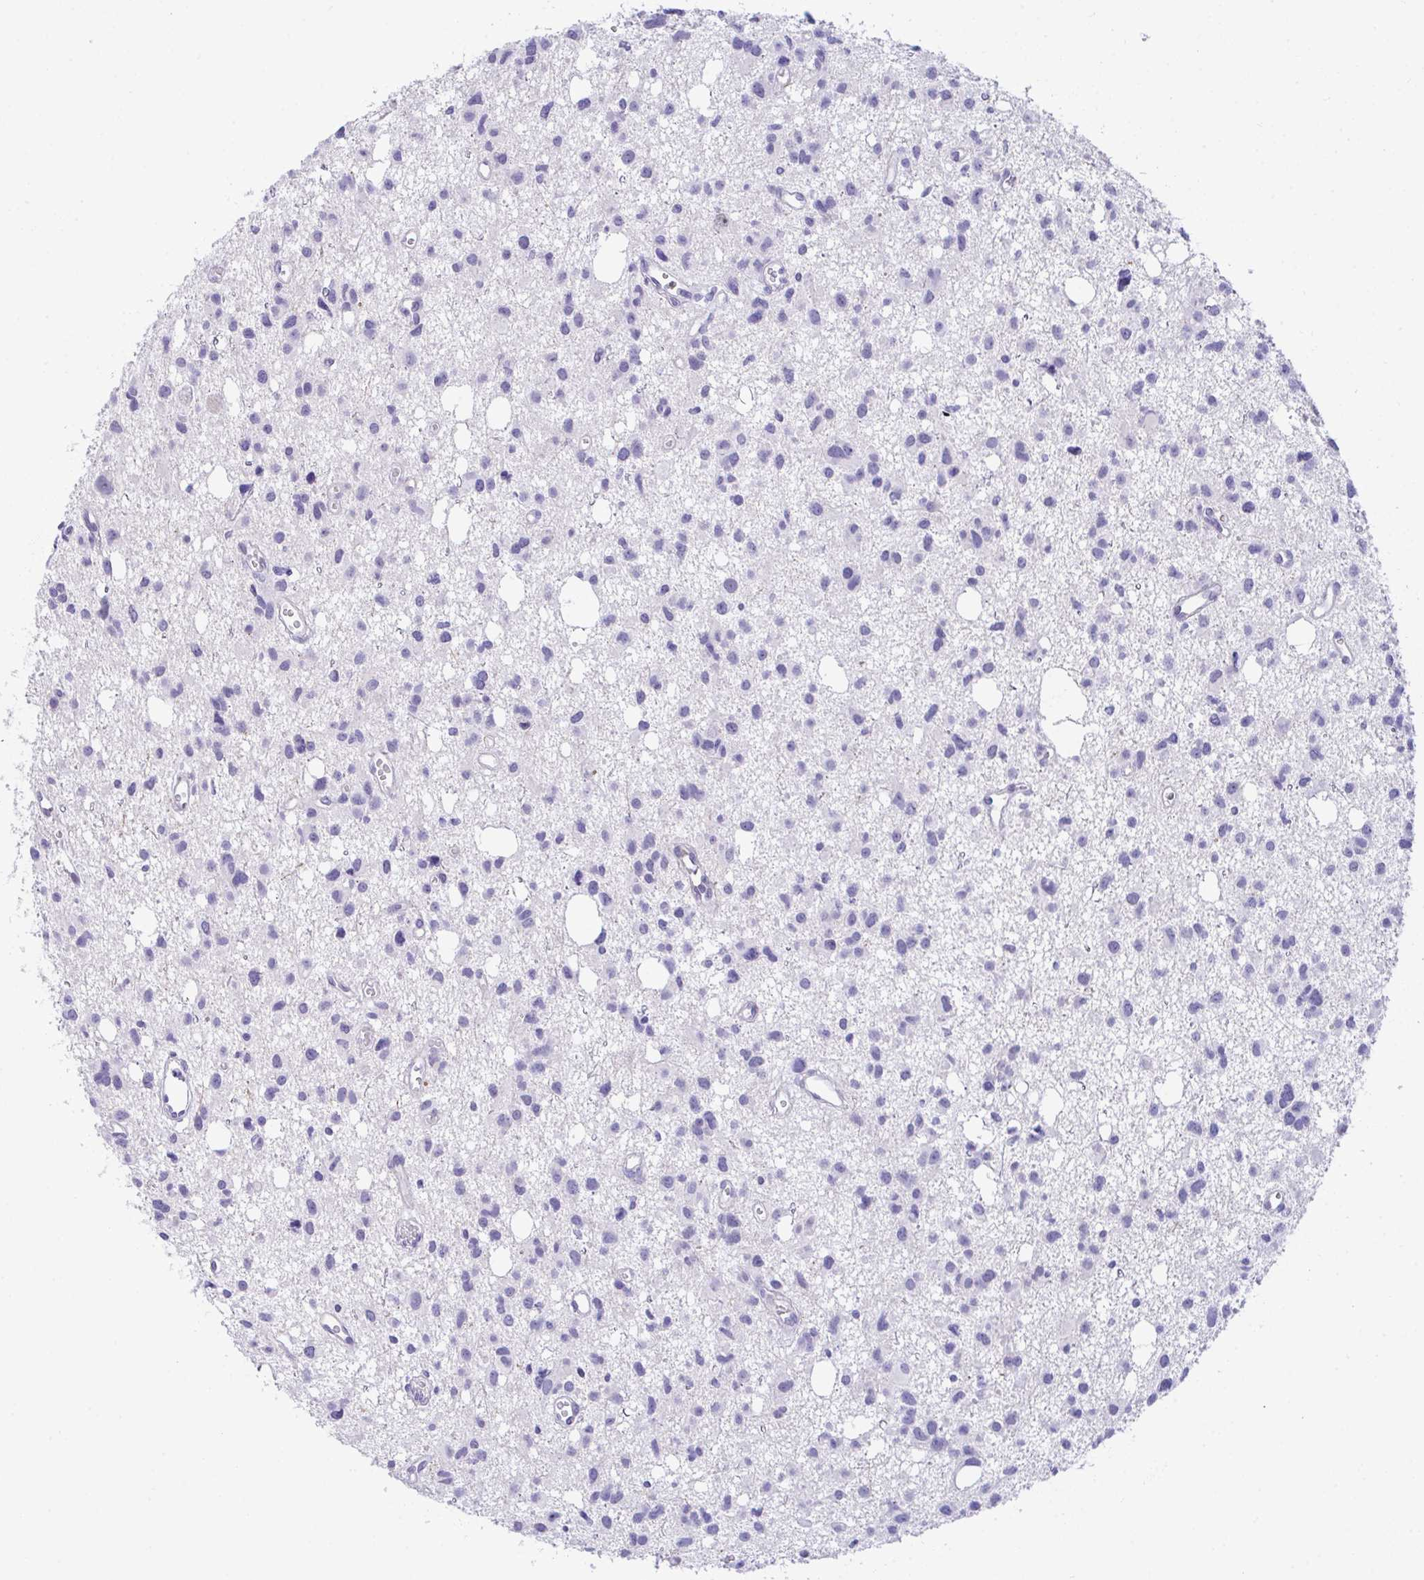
{"staining": {"intensity": "negative", "quantity": "none", "location": "none"}, "tissue": "glioma", "cell_type": "Tumor cells", "image_type": "cancer", "snomed": [{"axis": "morphology", "description": "Glioma, malignant, High grade"}, {"axis": "topography", "description": "Brain"}], "caption": "This is an immunohistochemistry image of human glioma. There is no positivity in tumor cells.", "gene": "KMT2E", "patient": {"sex": "male", "age": 23}}